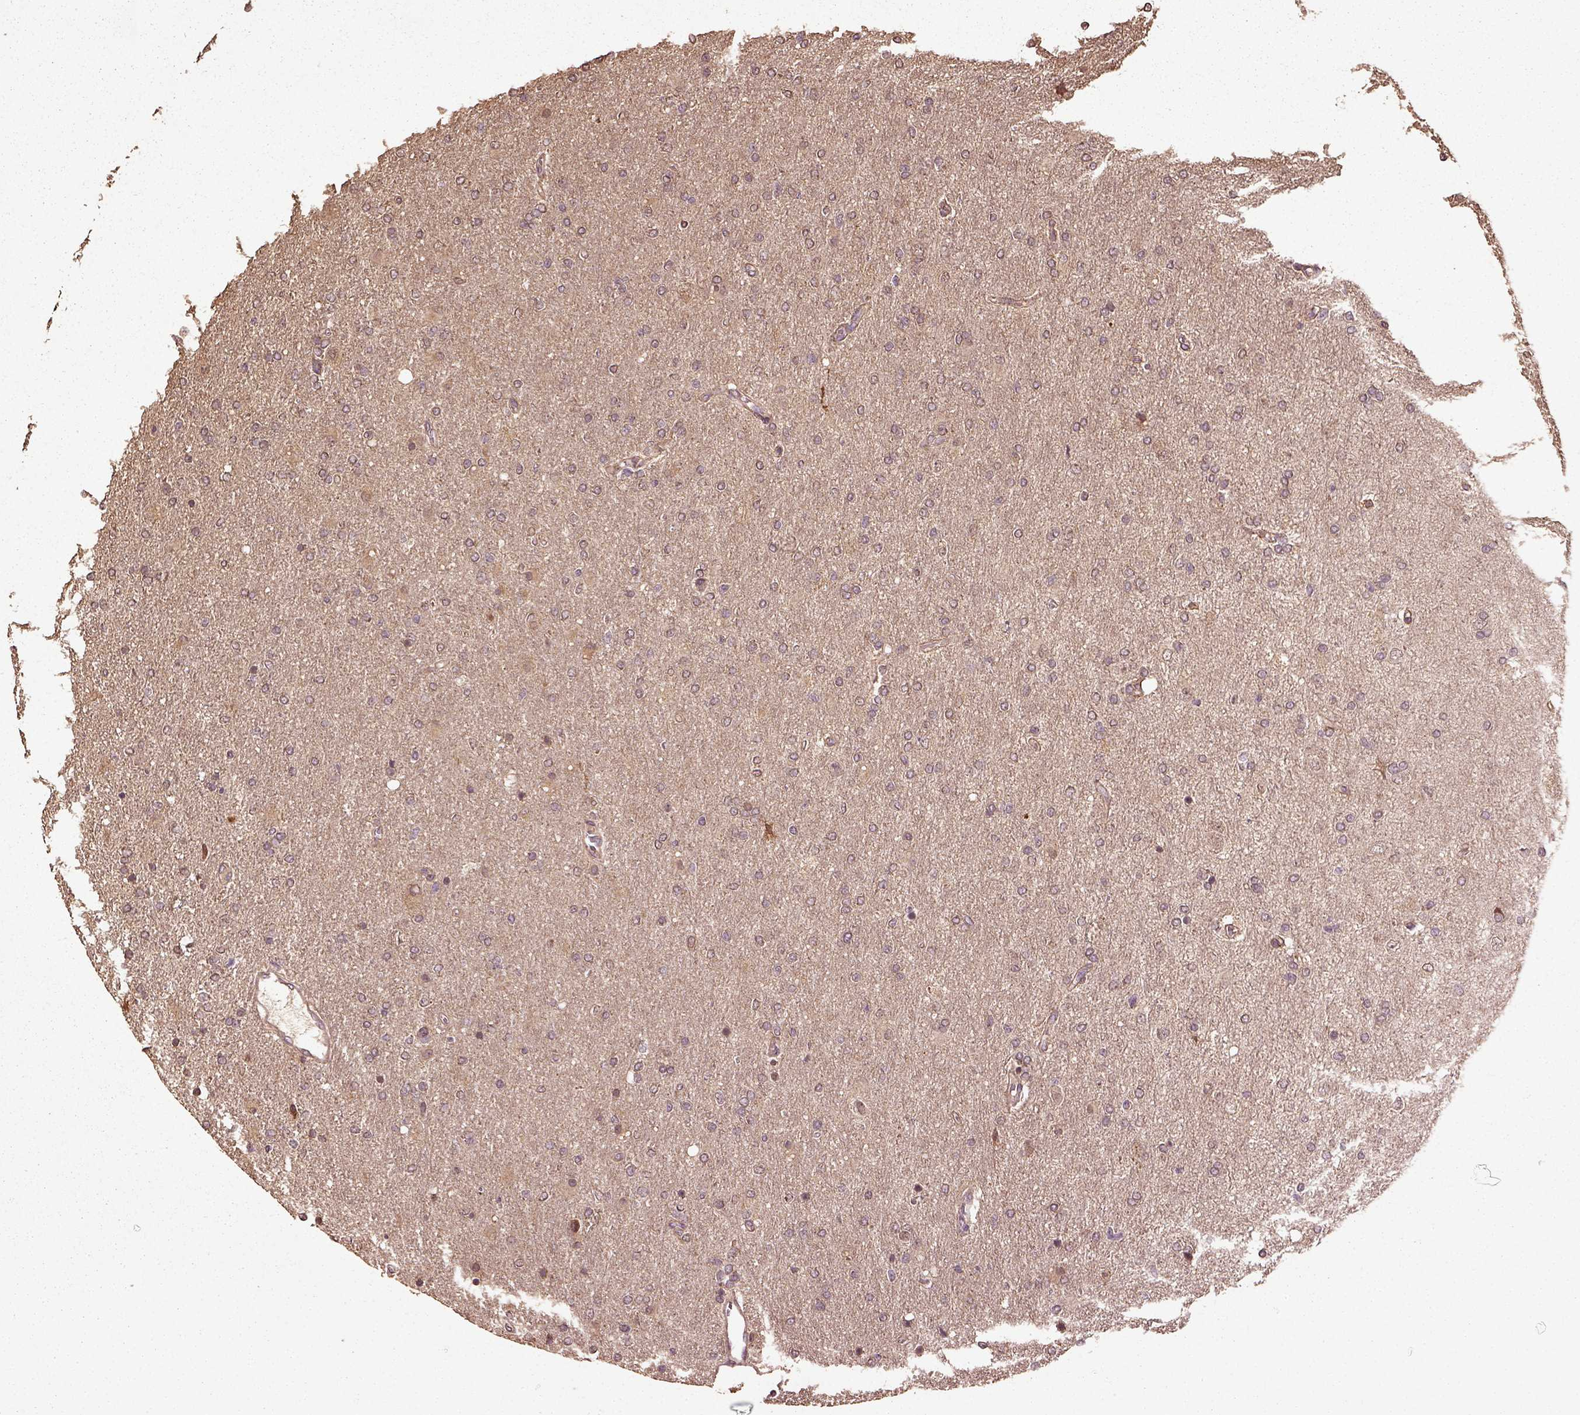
{"staining": {"intensity": "negative", "quantity": "none", "location": "none"}, "tissue": "glioma", "cell_type": "Tumor cells", "image_type": "cancer", "snomed": [{"axis": "morphology", "description": "Glioma, malignant, High grade"}, {"axis": "topography", "description": "Cerebral cortex"}], "caption": "Tumor cells are negative for protein expression in human glioma.", "gene": "ERV3-1", "patient": {"sex": "male", "age": 70}}